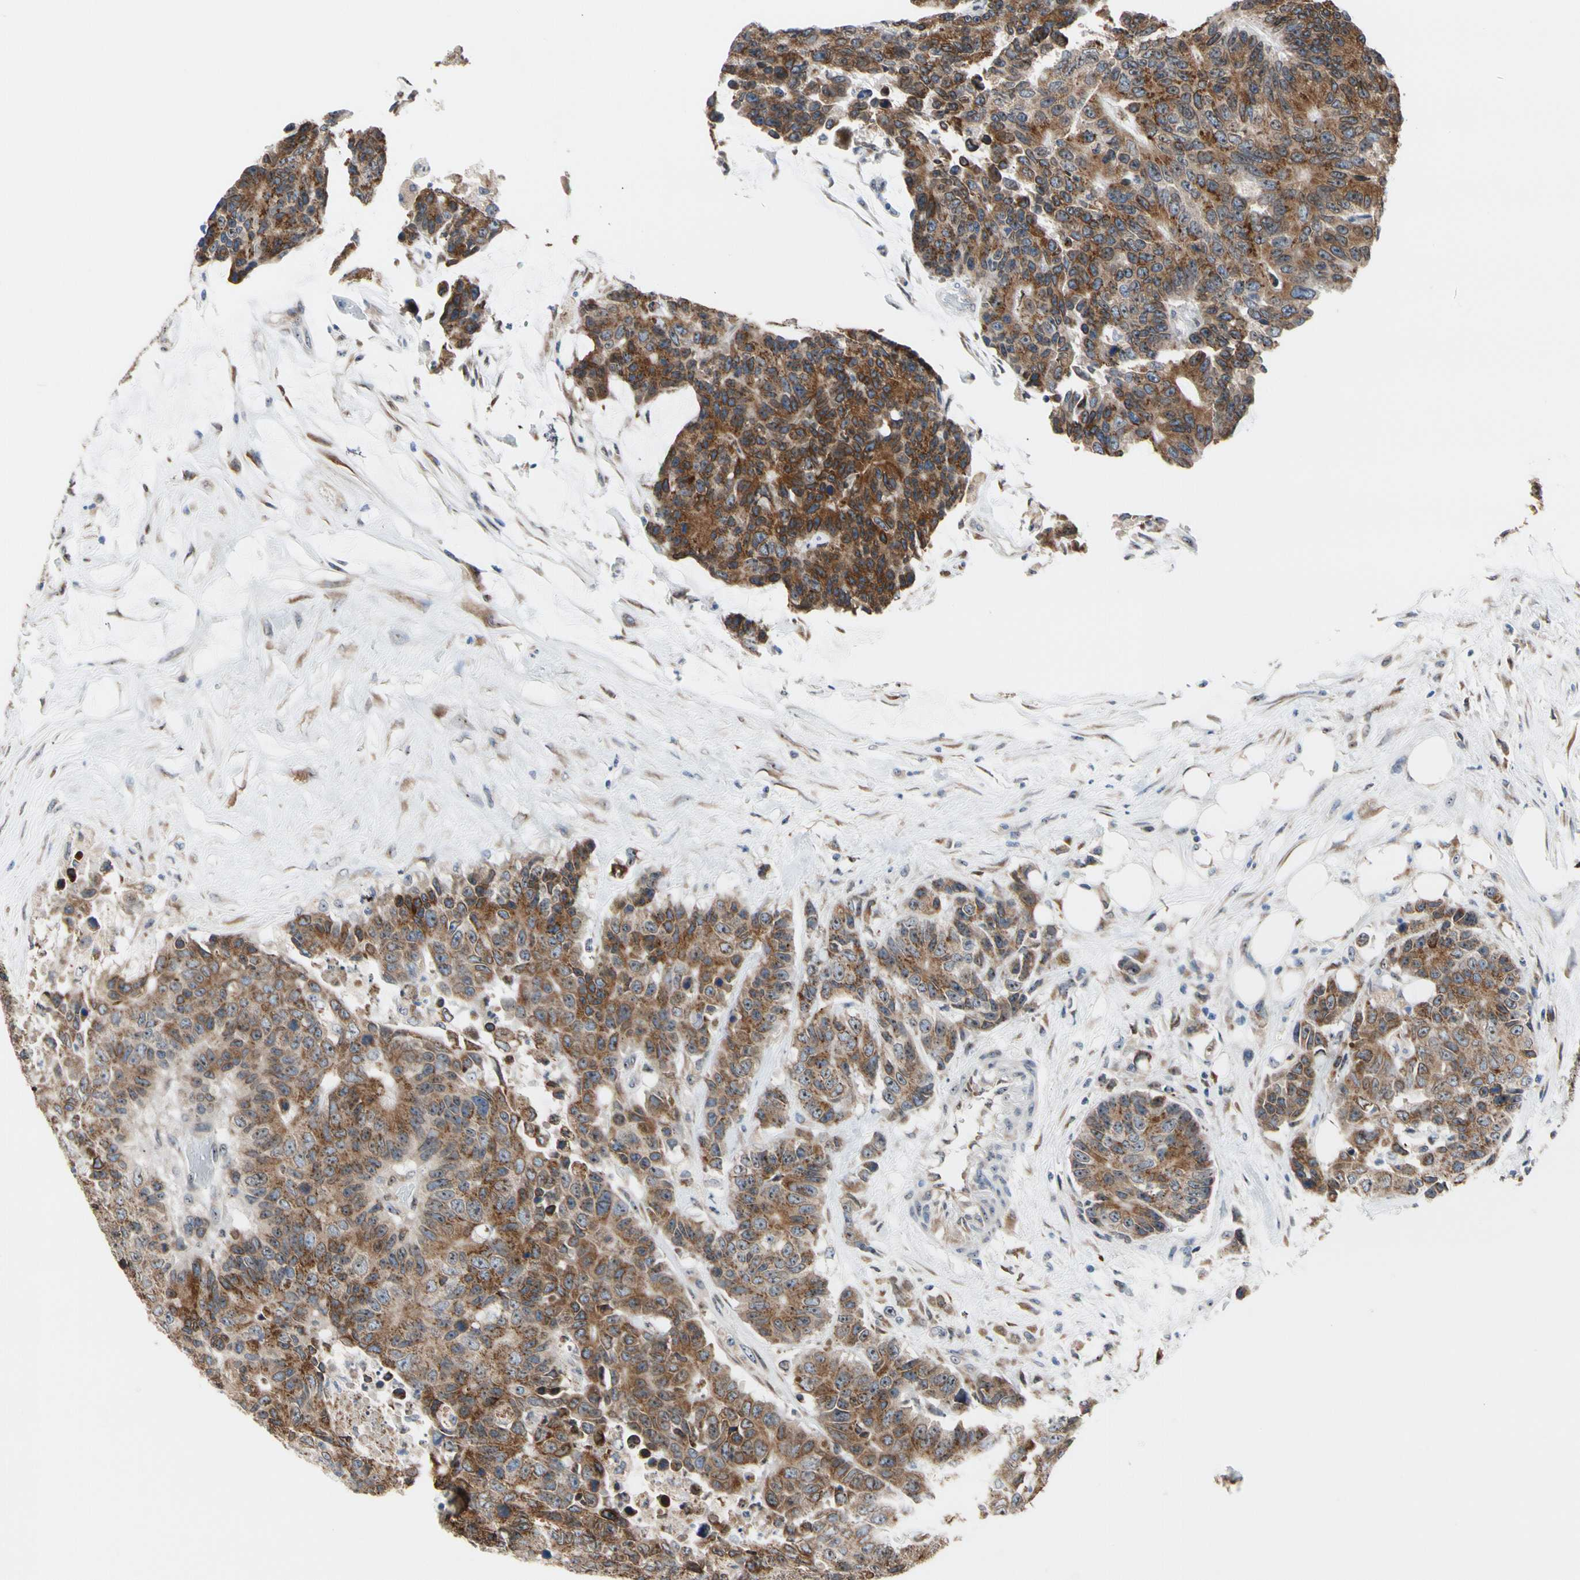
{"staining": {"intensity": "moderate", "quantity": ">75%", "location": "cytoplasmic/membranous"}, "tissue": "colorectal cancer", "cell_type": "Tumor cells", "image_type": "cancer", "snomed": [{"axis": "morphology", "description": "Adenocarcinoma, NOS"}, {"axis": "topography", "description": "Colon"}], "caption": "Adenocarcinoma (colorectal) tissue shows moderate cytoplasmic/membranous expression in about >75% of tumor cells (DAB = brown stain, brightfield microscopy at high magnification).", "gene": "TMED7", "patient": {"sex": "female", "age": 86}}